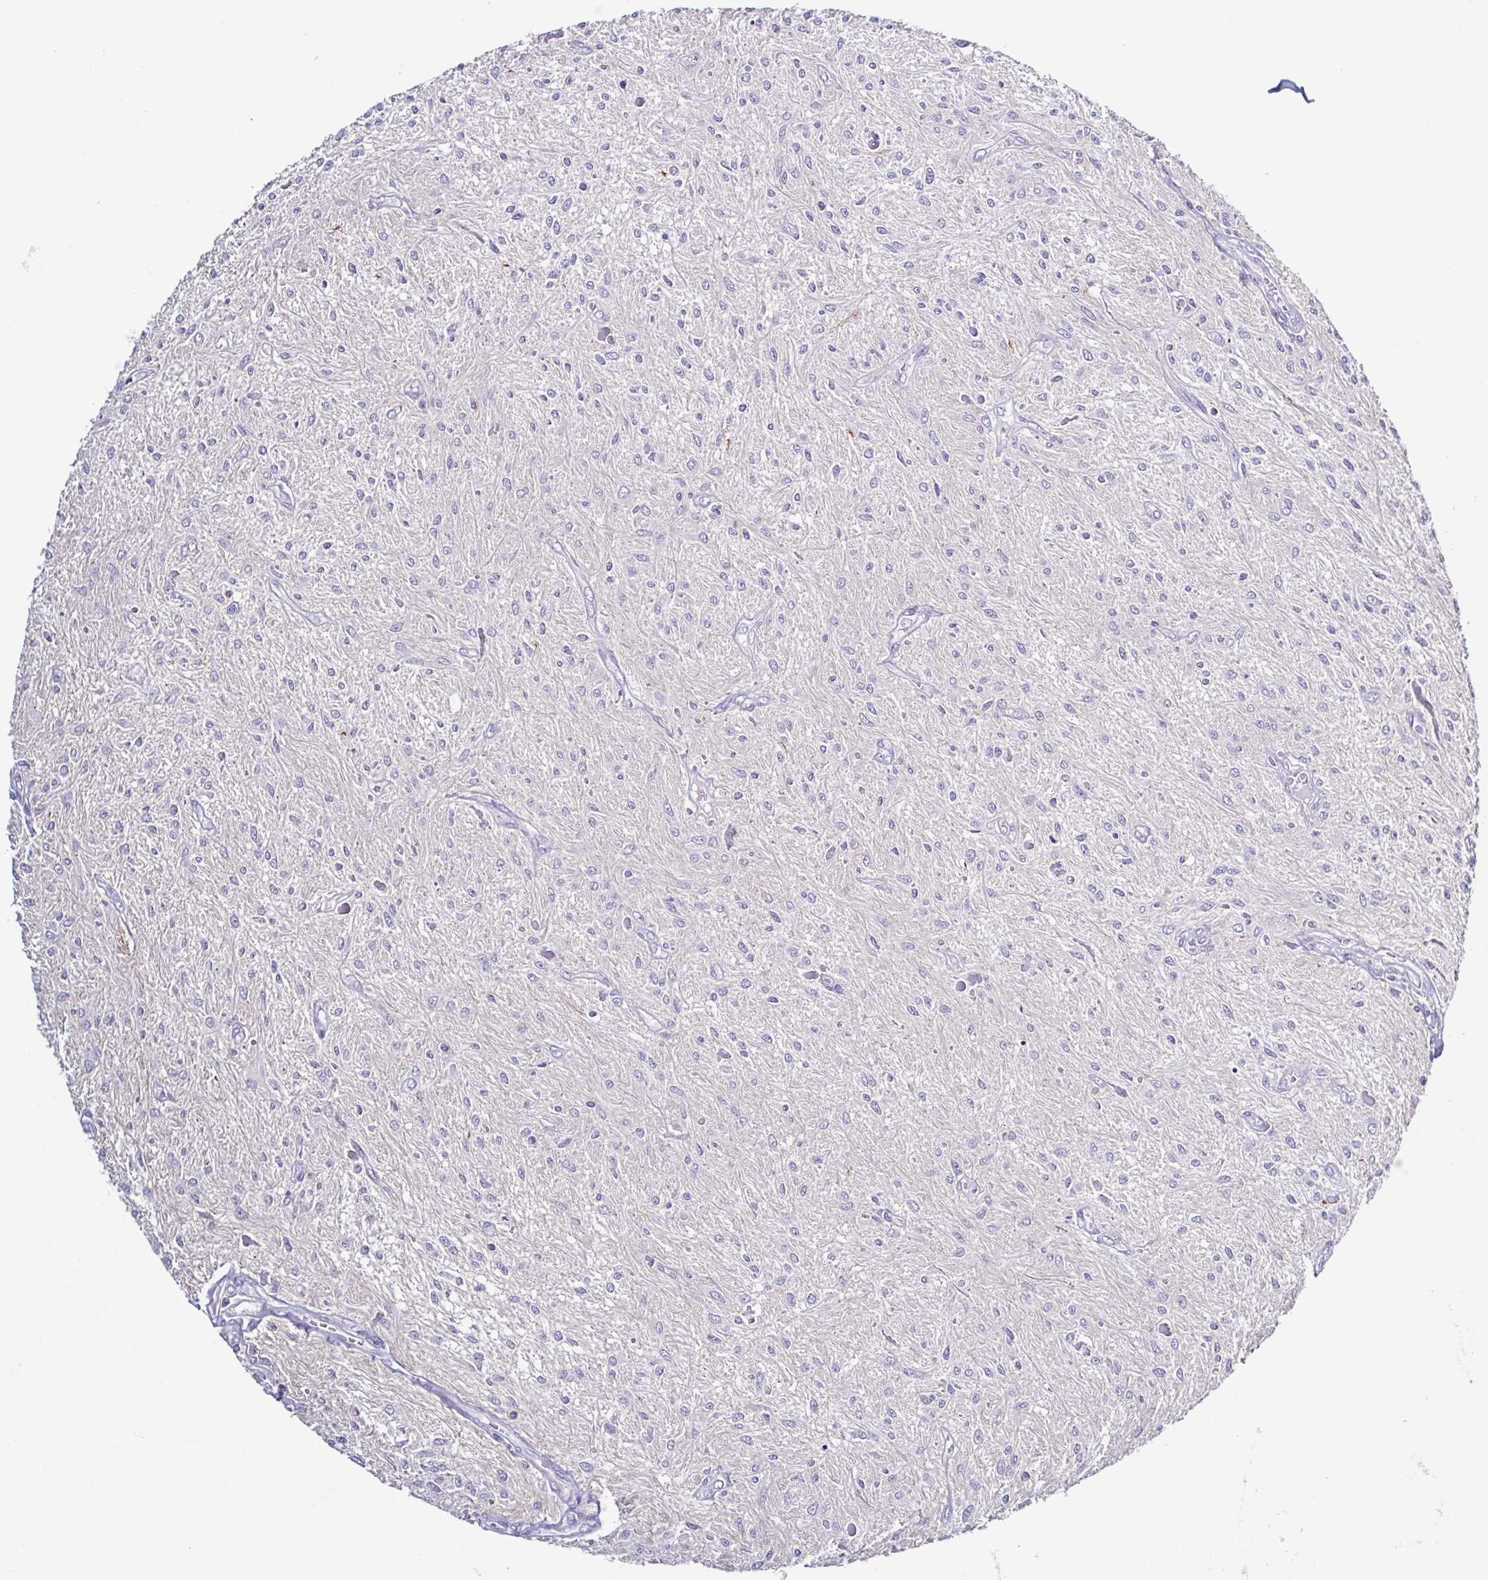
{"staining": {"intensity": "negative", "quantity": "none", "location": "none"}, "tissue": "glioma", "cell_type": "Tumor cells", "image_type": "cancer", "snomed": [{"axis": "morphology", "description": "Glioma, malignant, Low grade"}, {"axis": "topography", "description": "Cerebellum"}], "caption": "Immunohistochemistry image of glioma stained for a protein (brown), which displays no positivity in tumor cells.", "gene": "TNNT2", "patient": {"sex": "female", "age": 14}}